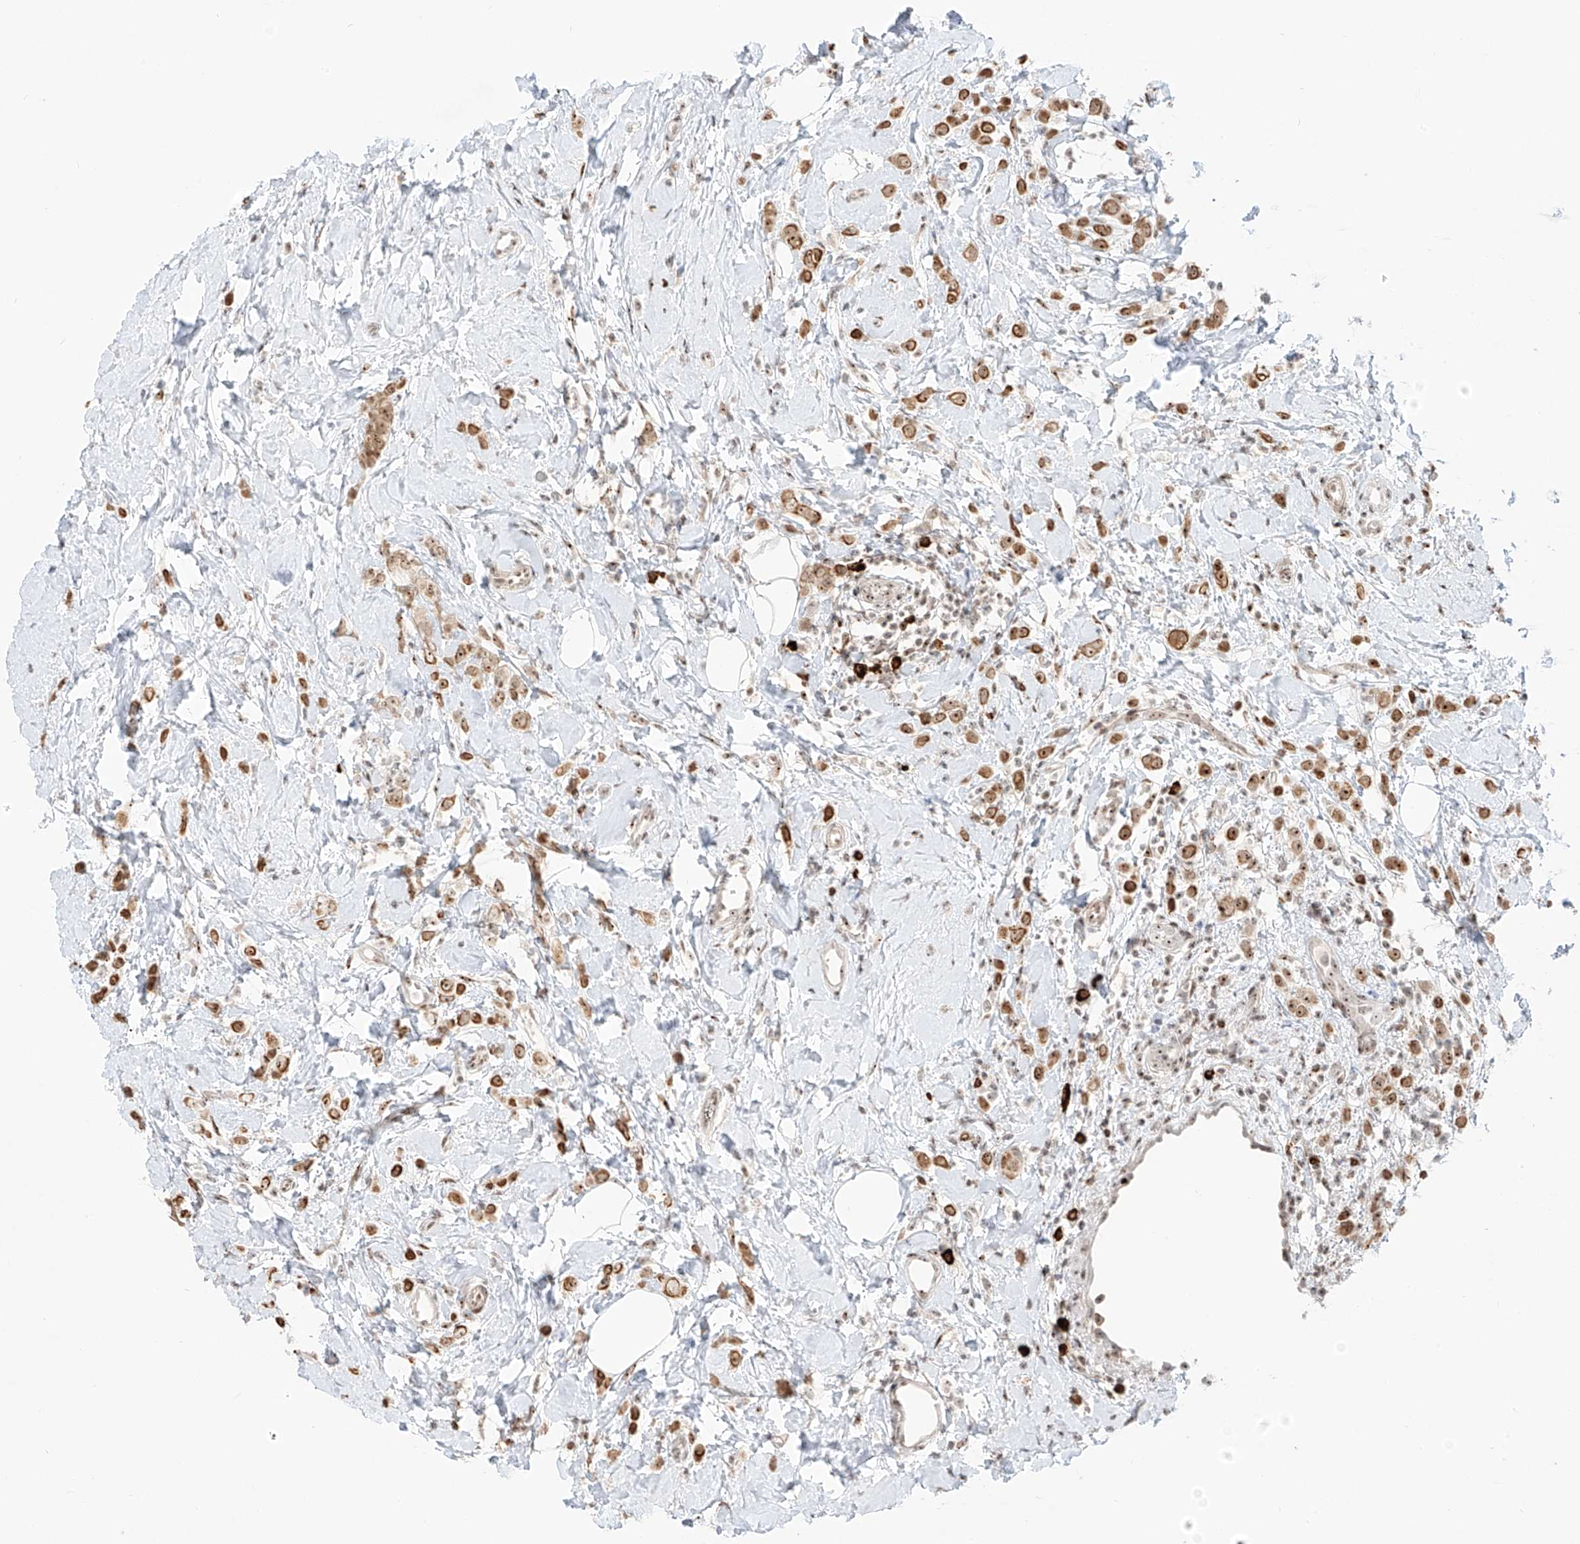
{"staining": {"intensity": "moderate", "quantity": ">75%", "location": "cytoplasmic/membranous,nuclear"}, "tissue": "breast cancer", "cell_type": "Tumor cells", "image_type": "cancer", "snomed": [{"axis": "morphology", "description": "Lobular carcinoma"}, {"axis": "topography", "description": "Breast"}], "caption": "High-power microscopy captured an immunohistochemistry (IHC) photomicrograph of breast cancer (lobular carcinoma), revealing moderate cytoplasmic/membranous and nuclear expression in approximately >75% of tumor cells. (brown staining indicates protein expression, while blue staining denotes nuclei).", "gene": "ZNF512", "patient": {"sex": "female", "age": 47}}